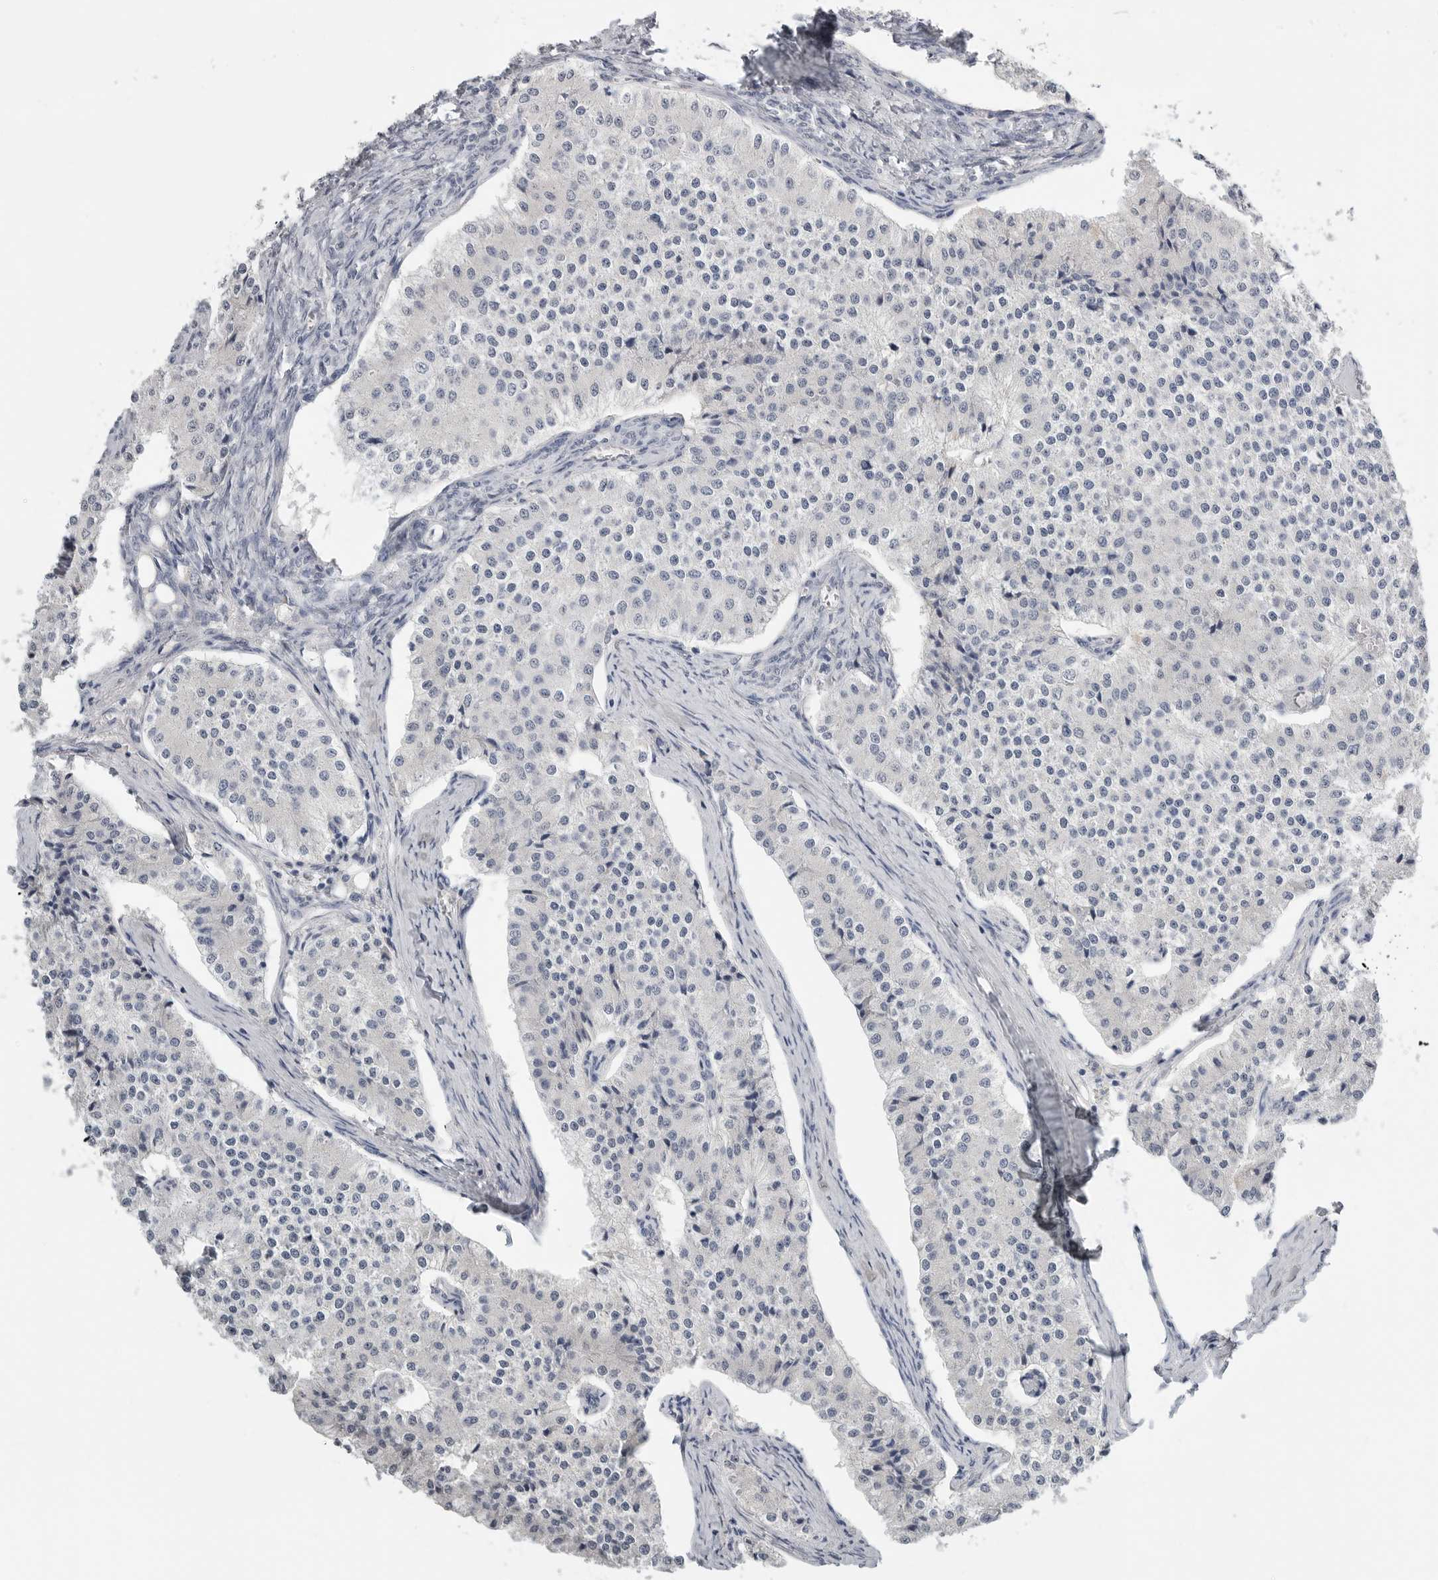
{"staining": {"intensity": "negative", "quantity": "none", "location": "none"}, "tissue": "carcinoid", "cell_type": "Tumor cells", "image_type": "cancer", "snomed": [{"axis": "morphology", "description": "Carcinoid, malignant, NOS"}, {"axis": "topography", "description": "Colon"}], "caption": "Immunohistochemistry of human malignant carcinoid exhibits no expression in tumor cells. (DAB (3,3'-diaminobenzidine) IHC, high magnification).", "gene": "FABP6", "patient": {"sex": "female", "age": 52}}